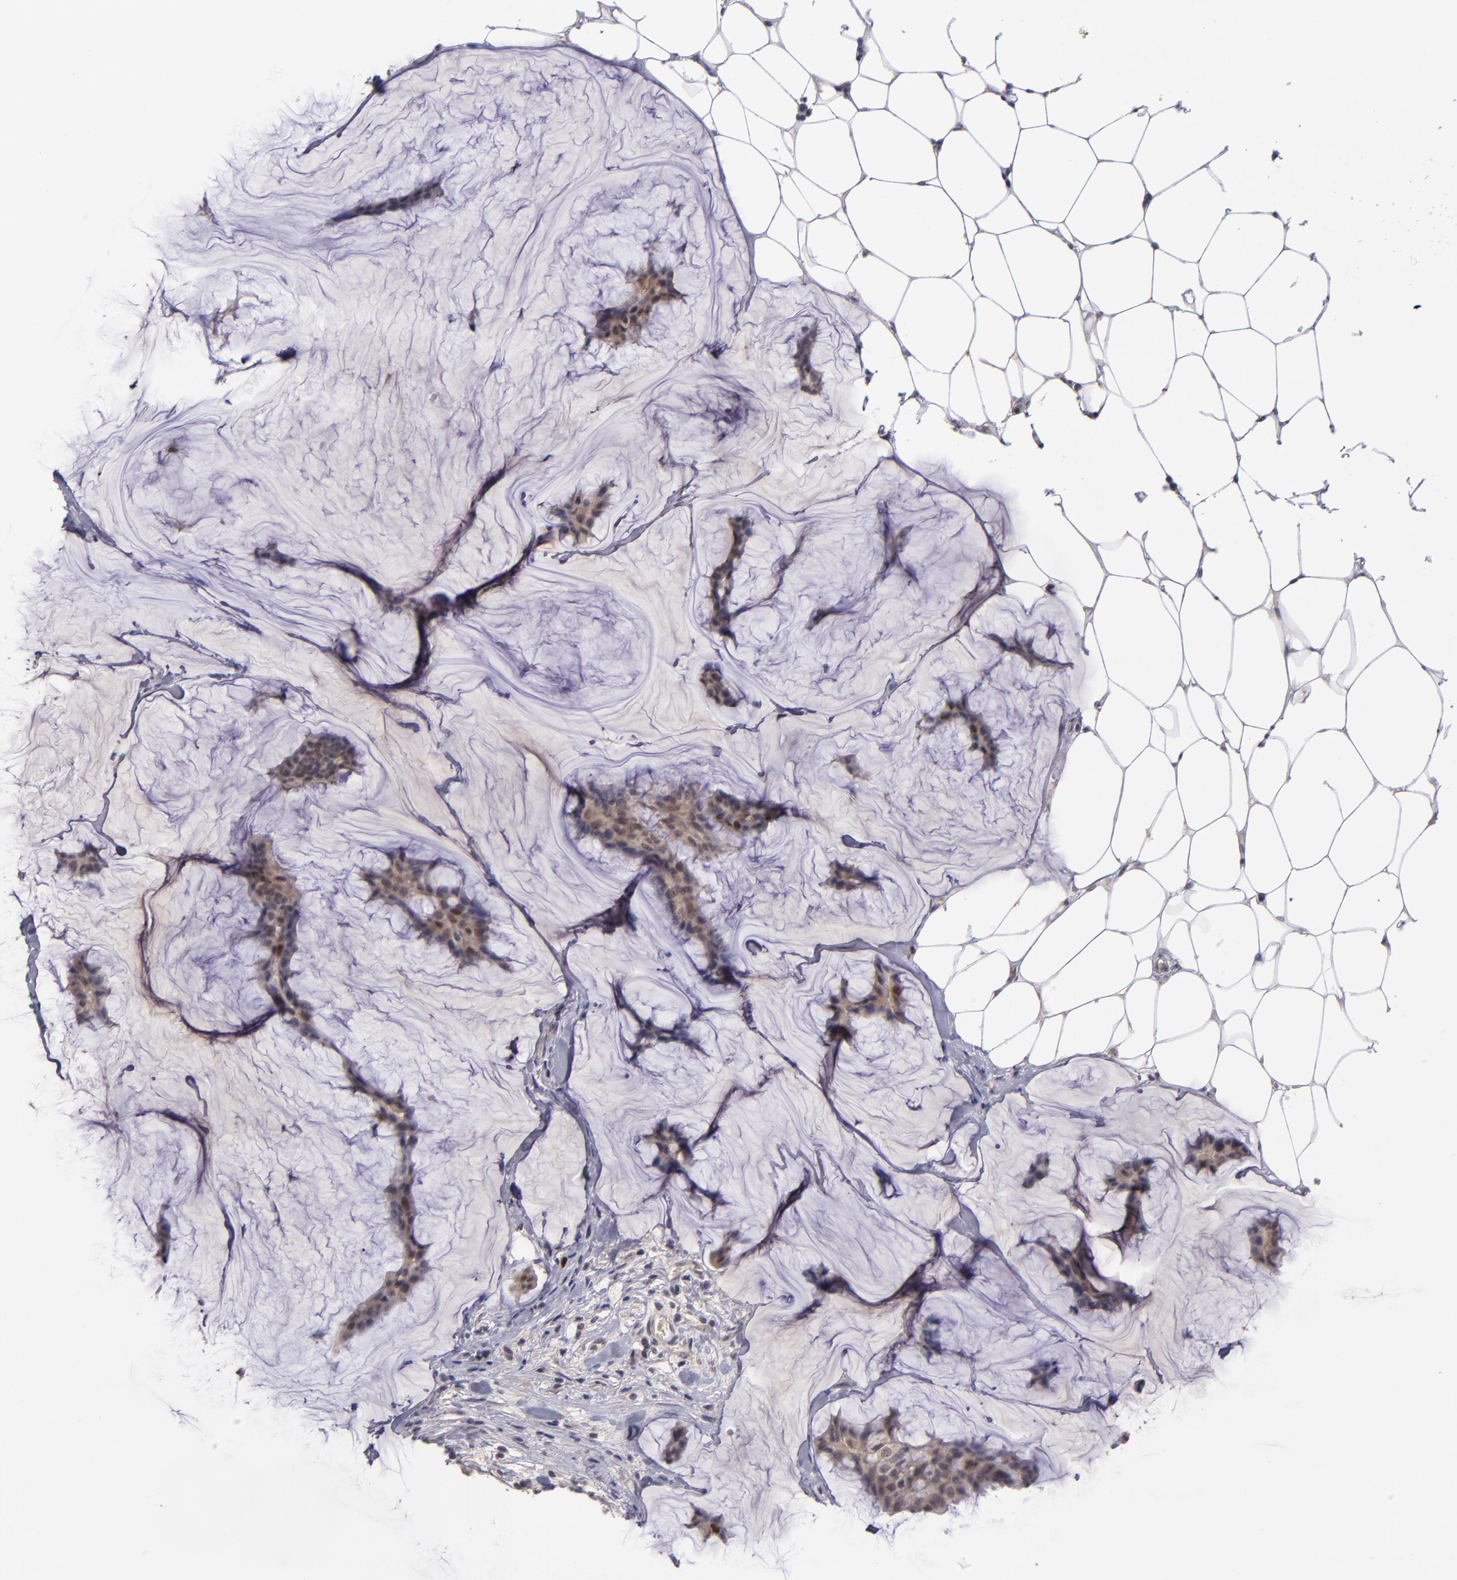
{"staining": {"intensity": "moderate", "quantity": "<25%", "location": "nuclear"}, "tissue": "breast cancer", "cell_type": "Tumor cells", "image_type": "cancer", "snomed": [{"axis": "morphology", "description": "Duct carcinoma"}, {"axis": "topography", "description": "Breast"}], "caption": "A photomicrograph of human breast infiltrating ductal carcinoma stained for a protein shows moderate nuclear brown staining in tumor cells.", "gene": "CDC7", "patient": {"sex": "female", "age": 93}}